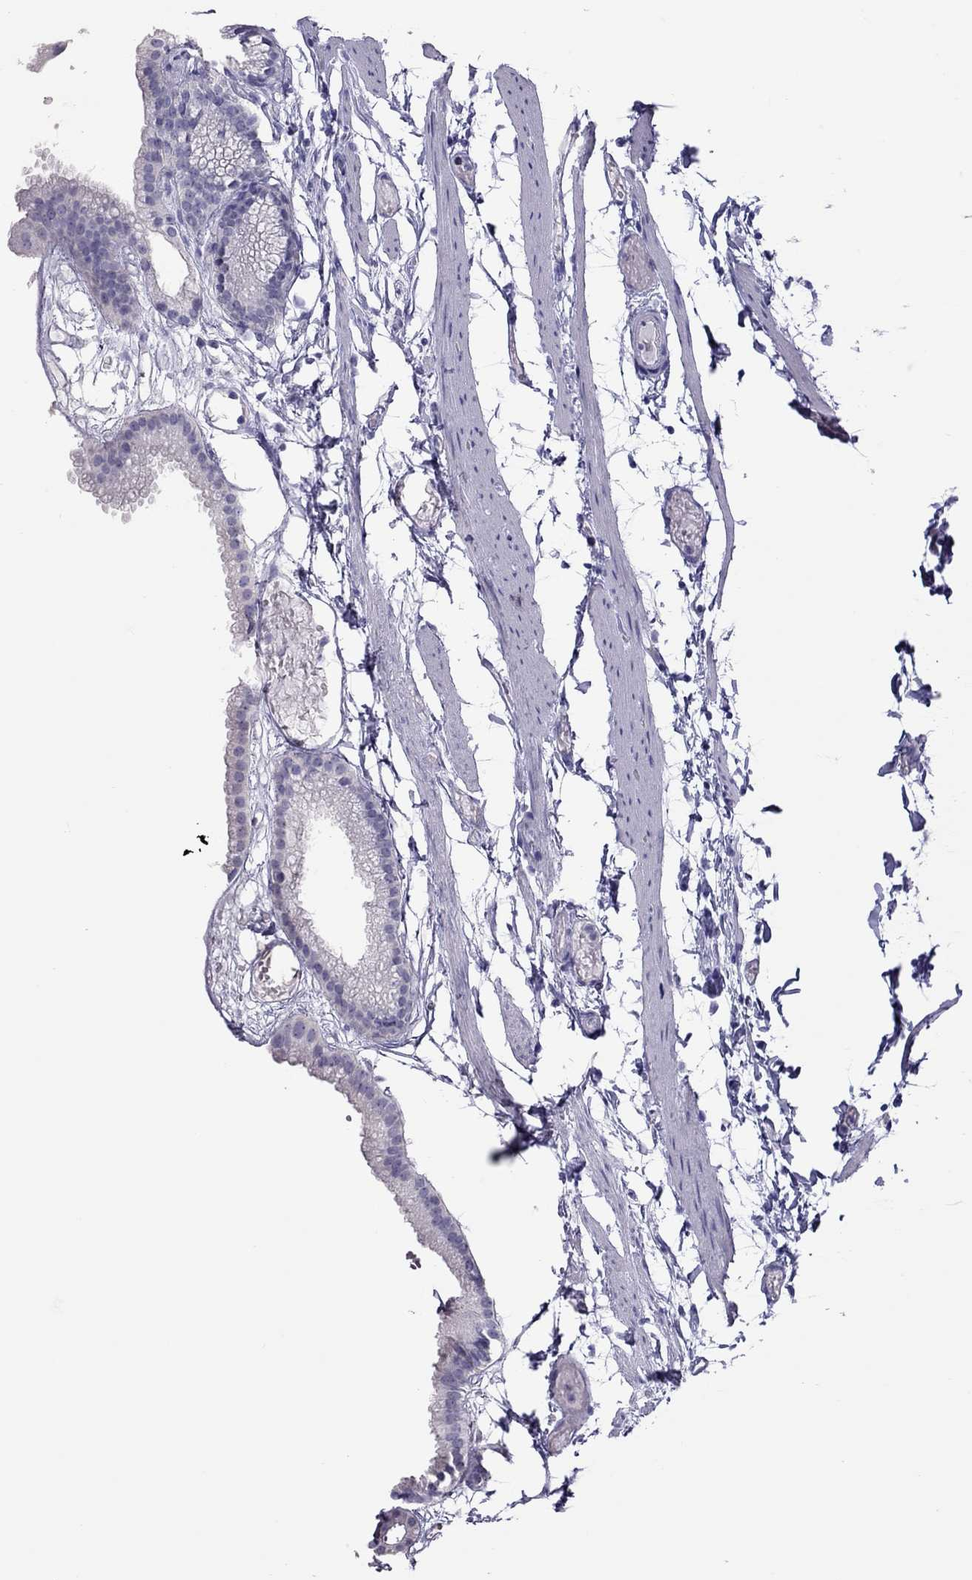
{"staining": {"intensity": "negative", "quantity": "none", "location": "none"}, "tissue": "gallbladder", "cell_type": "Glandular cells", "image_type": "normal", "snomed": [{"axis": "morphology", "description": "Normal tissue, NOS"}, {"axis": "topography", "description": "Gallbladder"}], "caption": "DAB (3,3'-diaminobenzidine) immunohistochemical staining of unremarkable human gallbladder exhibits no significant positivity in glandular cells. (DAB immunohistochemistry (IHC) visualized using brightfield microscopy, high magnification).", "gene": "CHRNB3", "patient": {"sex": "female", "age": 45}}